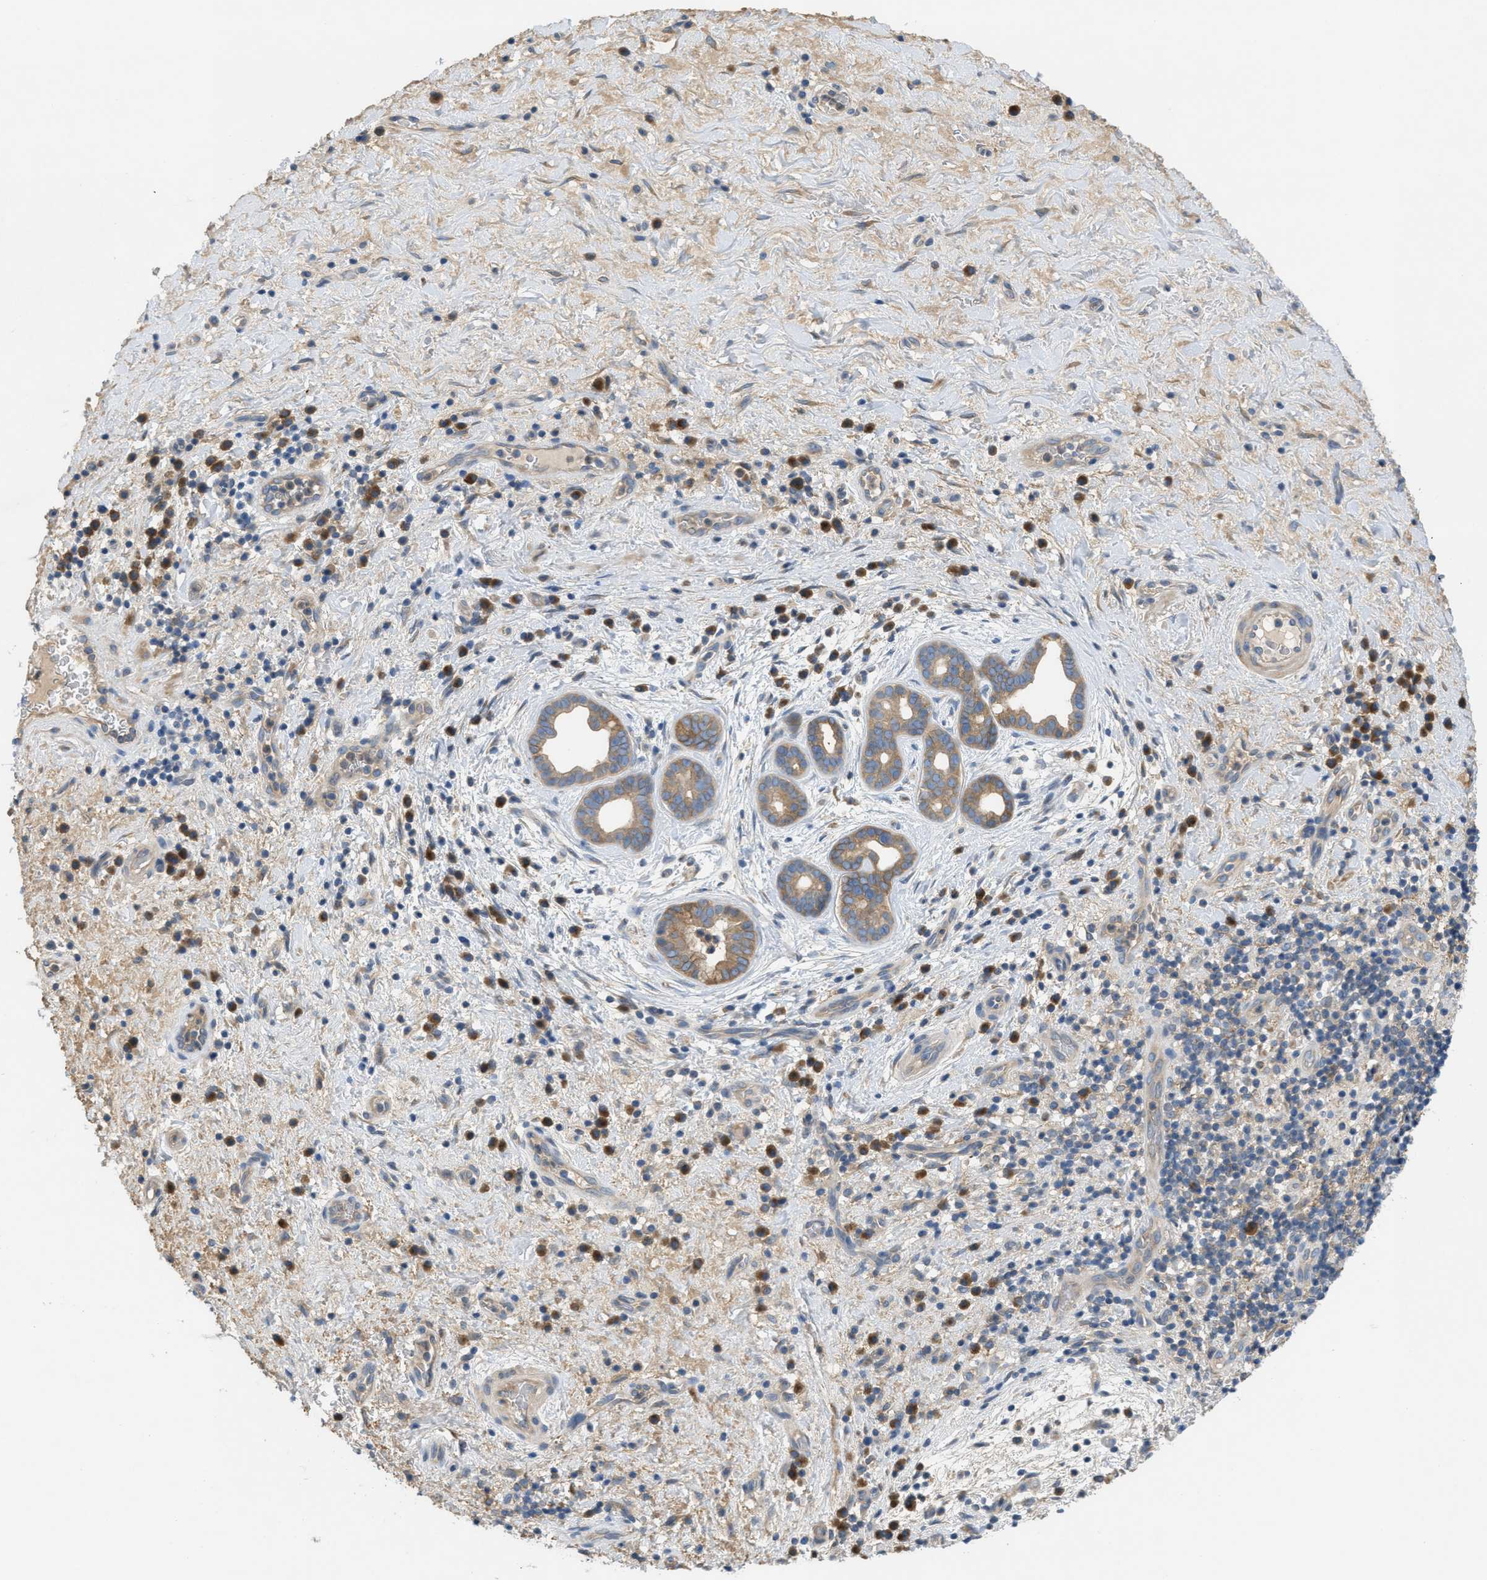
{"staining": {"intensity": "moderate", "quantity": ">75%", "location": "cytoplasmic/membranous"}, "tissue": "liver cancer", "cell_type": "Tumor cells", "image_type": "cancer", "snomed": [{"axis": "morphology", "description": "Cholangiocarcinoma"}, {"axis": "topography", "description": "Liver"}], "caption": "Liver cancer tissue exhibits moderate cytoplasmic/membranous staining in approximately >75% of tumor cells The staining was performed using DAB (3,3'-diaminobenzidine) to visualize the protein expression in brown, while the nuclei were stained in blue with hematoxylin (Magnification: 20x).", "gene": "UBA5", "patient": {"sex": "female", "age": 38}}